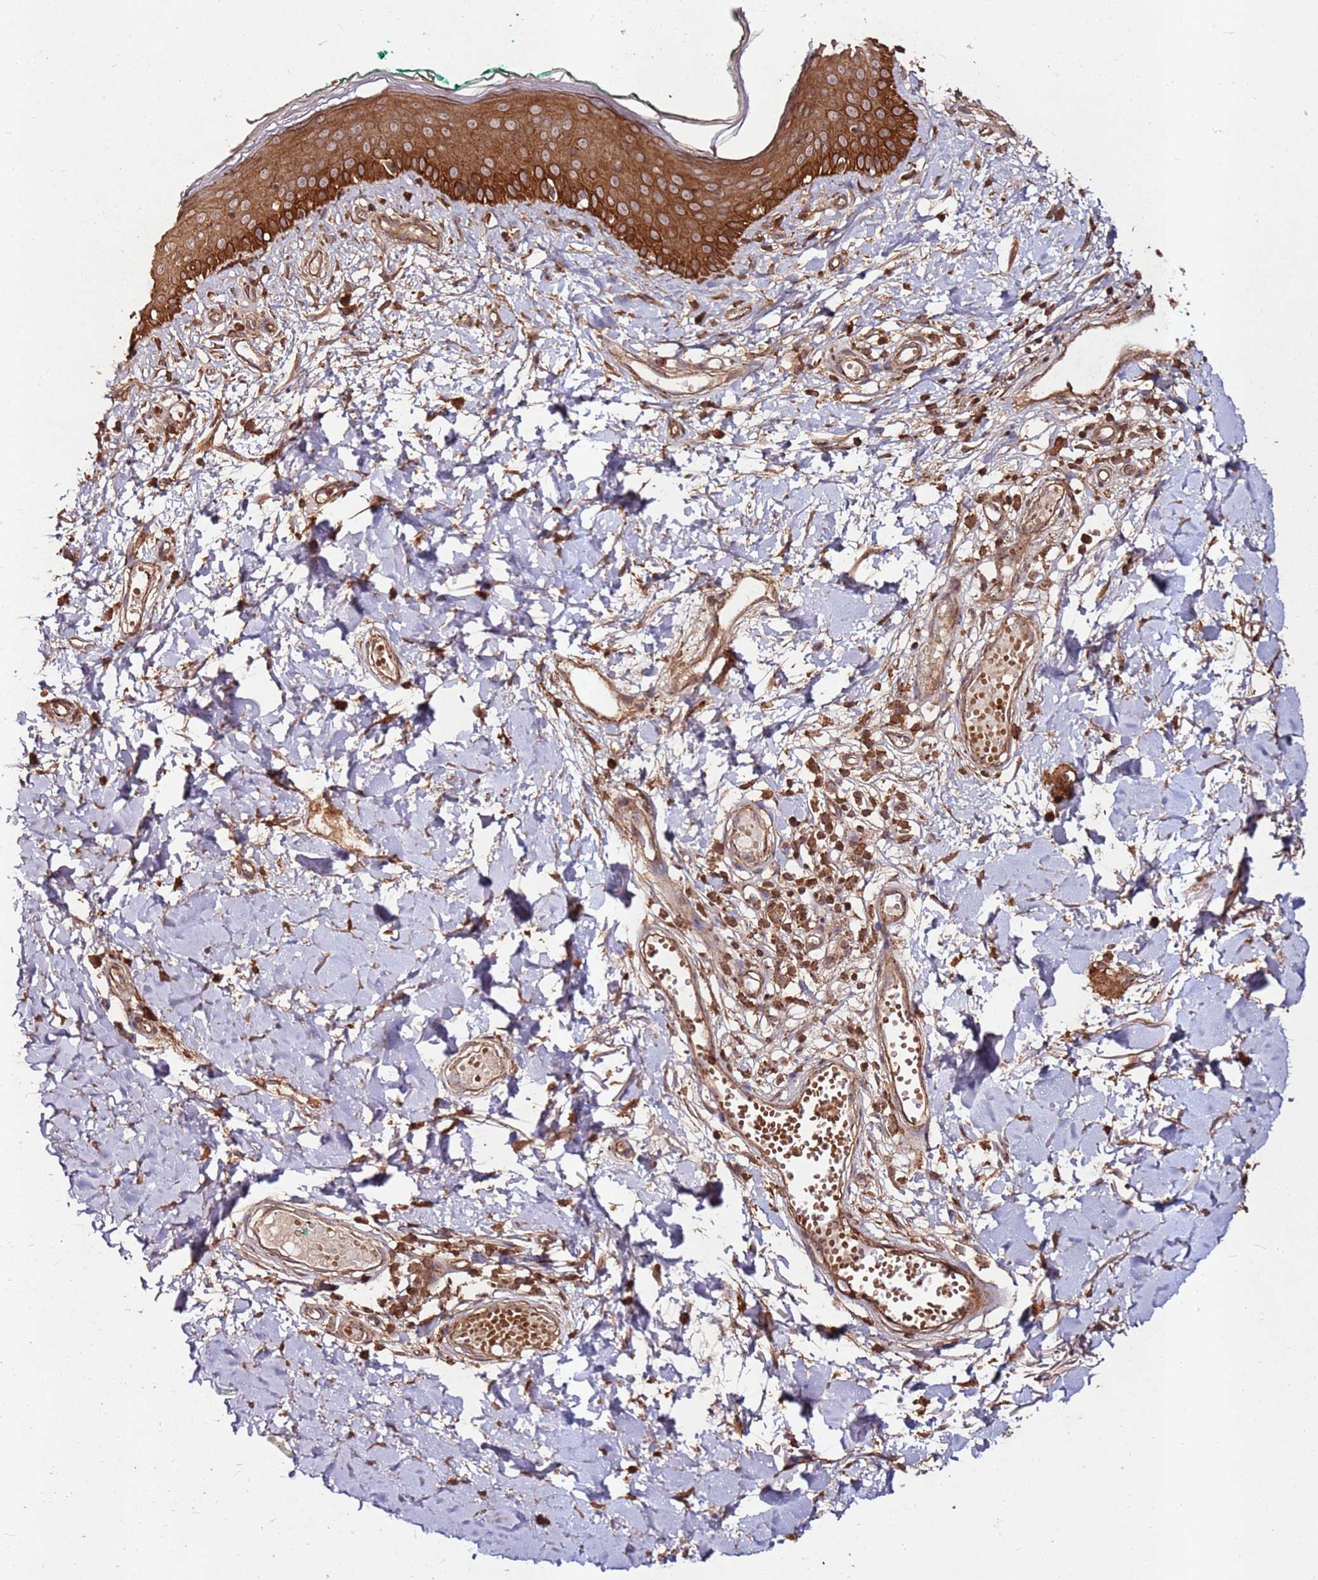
{"staining": {"intensity": "moderate", "quantity": ">75%", "location": "cytoplasmic/membranous"}, "tissue": "skin", "cell_type": "Fibroblasts", "image_type": "normal", "snomed": [{"axis": "morphology", "description": "Normal tissue, NOS"}, {"axis": "morphology", "description": "Malignant melanoma, NOS"}, {"axis": "topography", "description": "Skin"}], "caption": "Immunohistochemistry (IHC) of normal skin reveals medium levels of moderate cytoplasmic/membranous expression in about >75% of fibroblasts. (DAB IHC, brown staining for protein, blue staining for nuclei).", "gene": "FAM186A", "patient": {"sex": "male", "age": 62}}